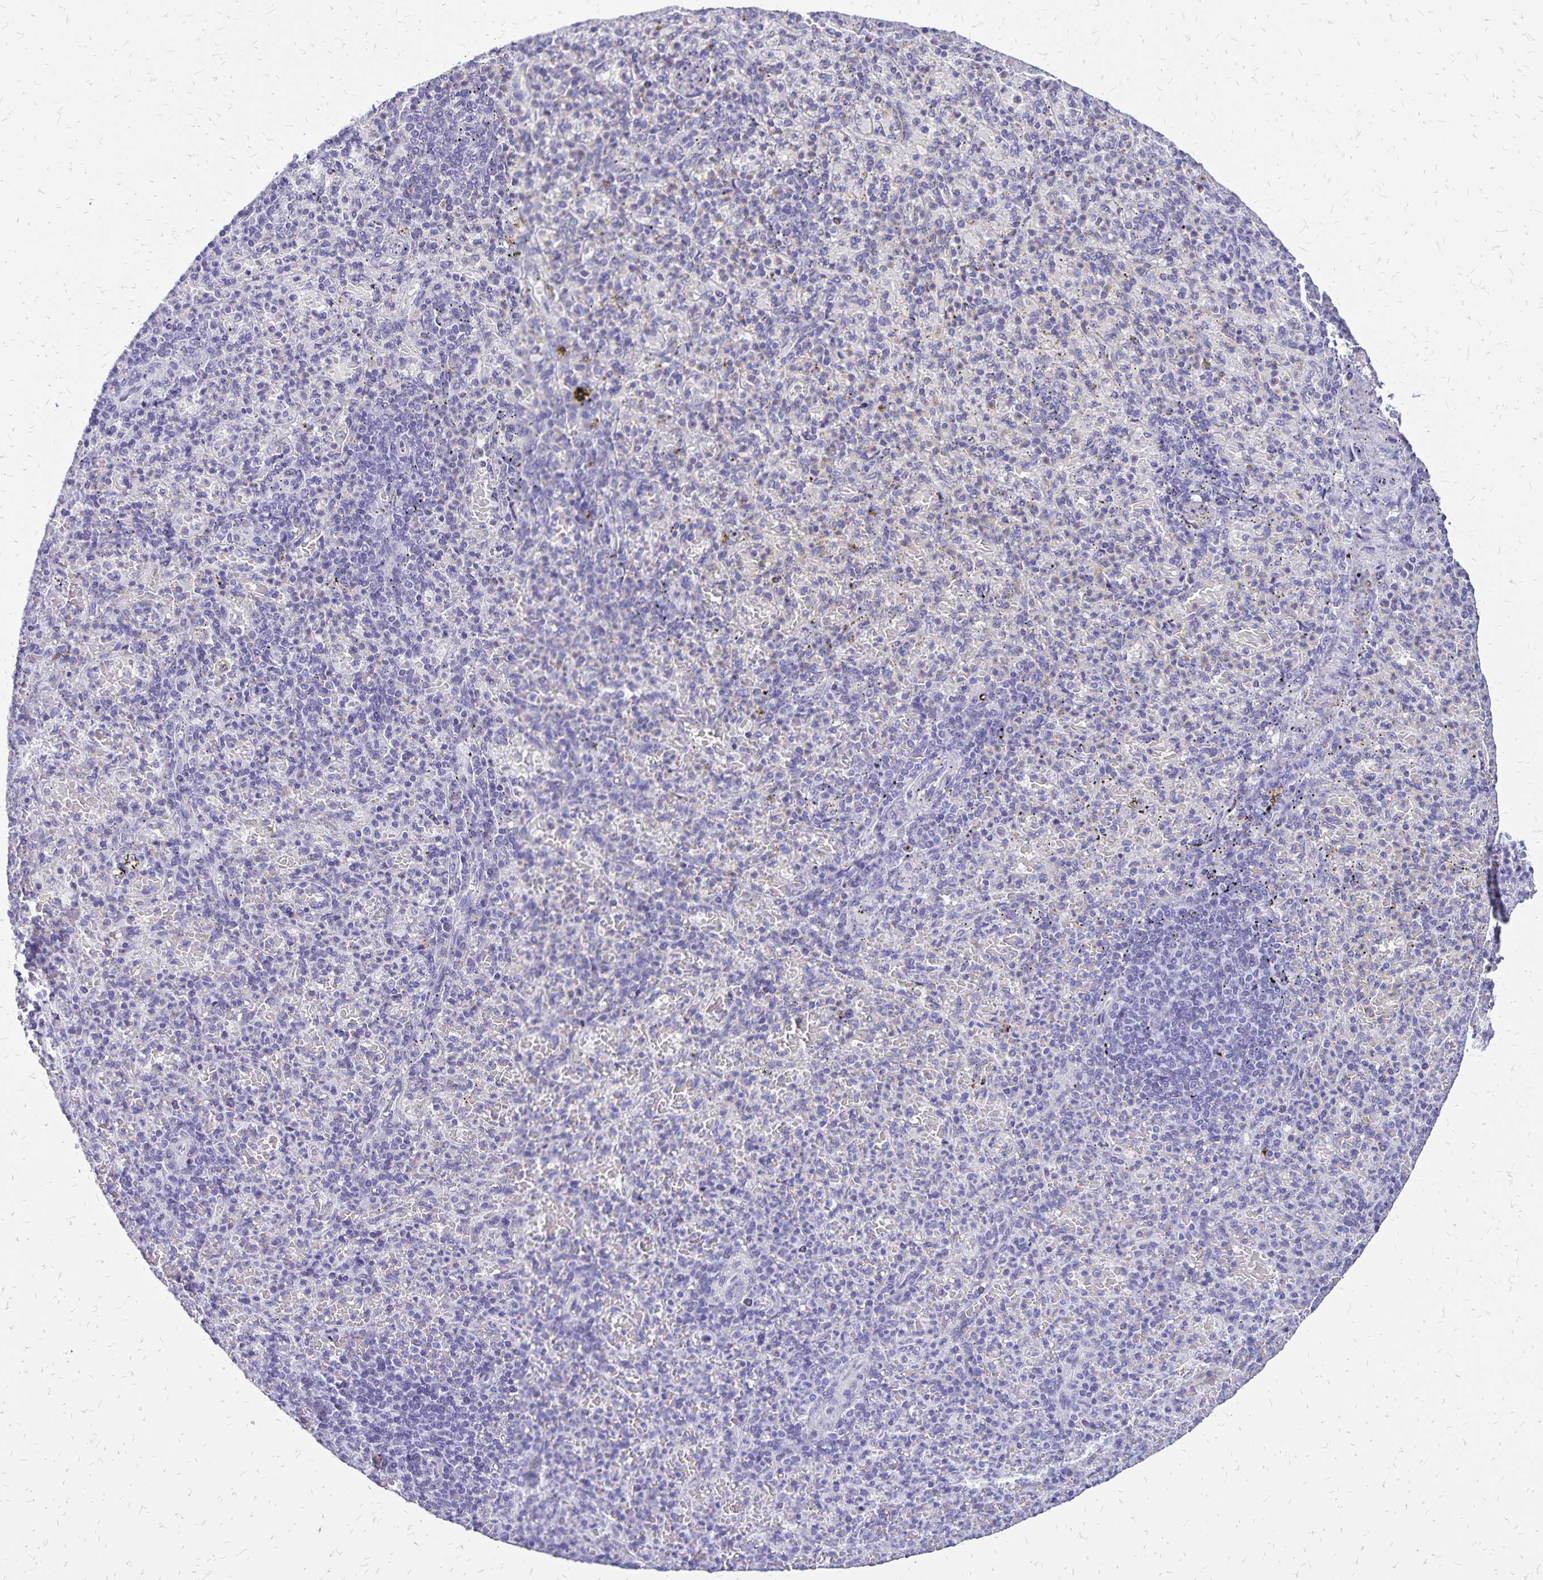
{"staining": {"intensity": "negative", "quantity": "none", "location": "none"}, "tissue": "spleen", "cell_type": "Cells in red pulp", "image_type": "normal", "snomed": [{"axis": "morphology", "description": "Normal tissue, NOS"}, {"axis": "topography", "description": "Spleen"}], "caption": "The immunohistochemistry (IHC) image has no significant positivity in cells in red pulp of spleen.", "gene": "HMGB3", "patient": {"sex": "female", "age": 74}}